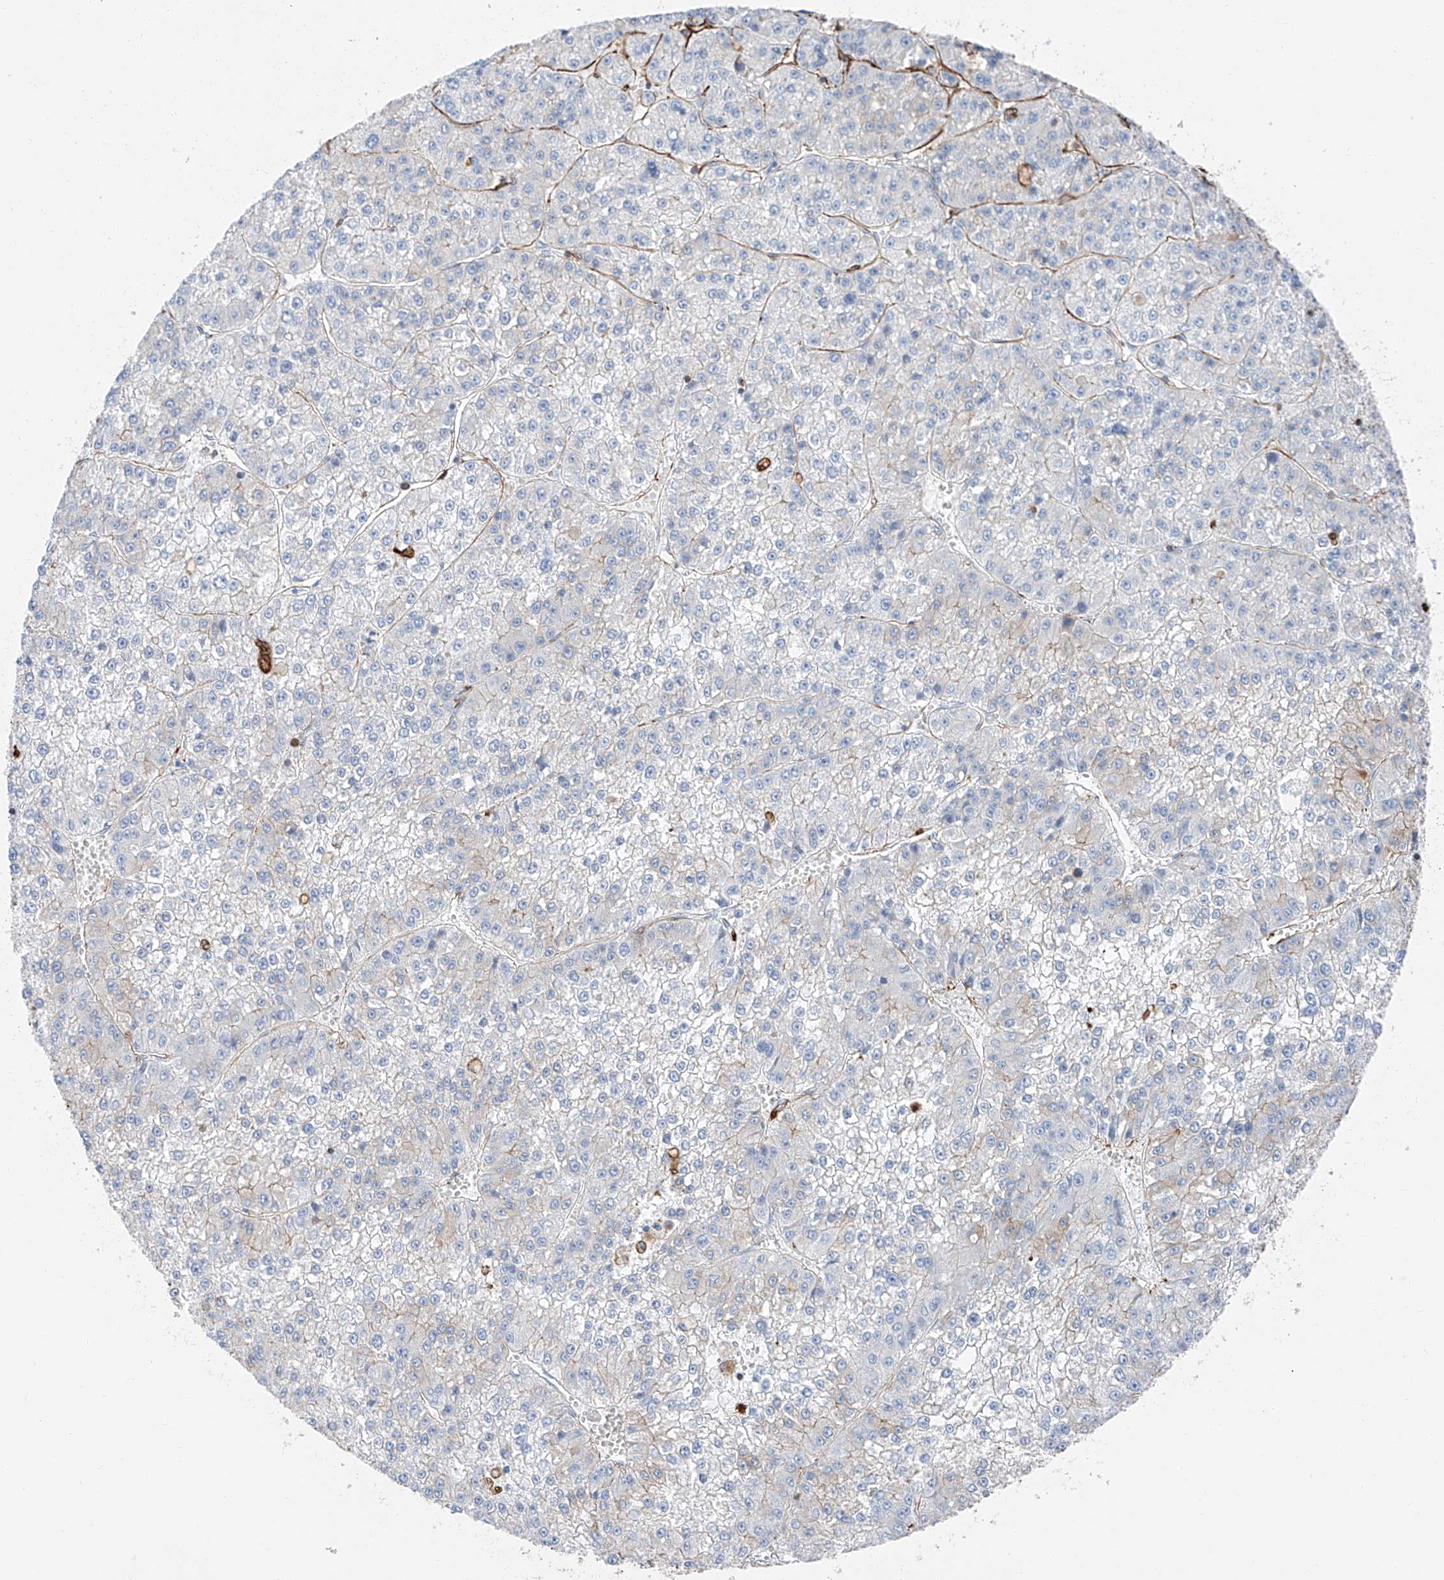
{"staining": {"intensity": "negative", "quantity": "none", "location": "none"}, "tissue": "liver cancer", "cell_type": "Tumor cells", "image_type": "cancer", "snomed": [{"axis": "morphology", "description": "Carcinoma, Hepatocellular, NOS"}, {"axis": "topography", "description": "Liver"}], "caption": "The histopathology image shows no significant staining in tumor cells of liver cancer (hepatocellular carcinoma).", "gene": "ZNF804A", "patient": {"sex": "female", "age": 73}}